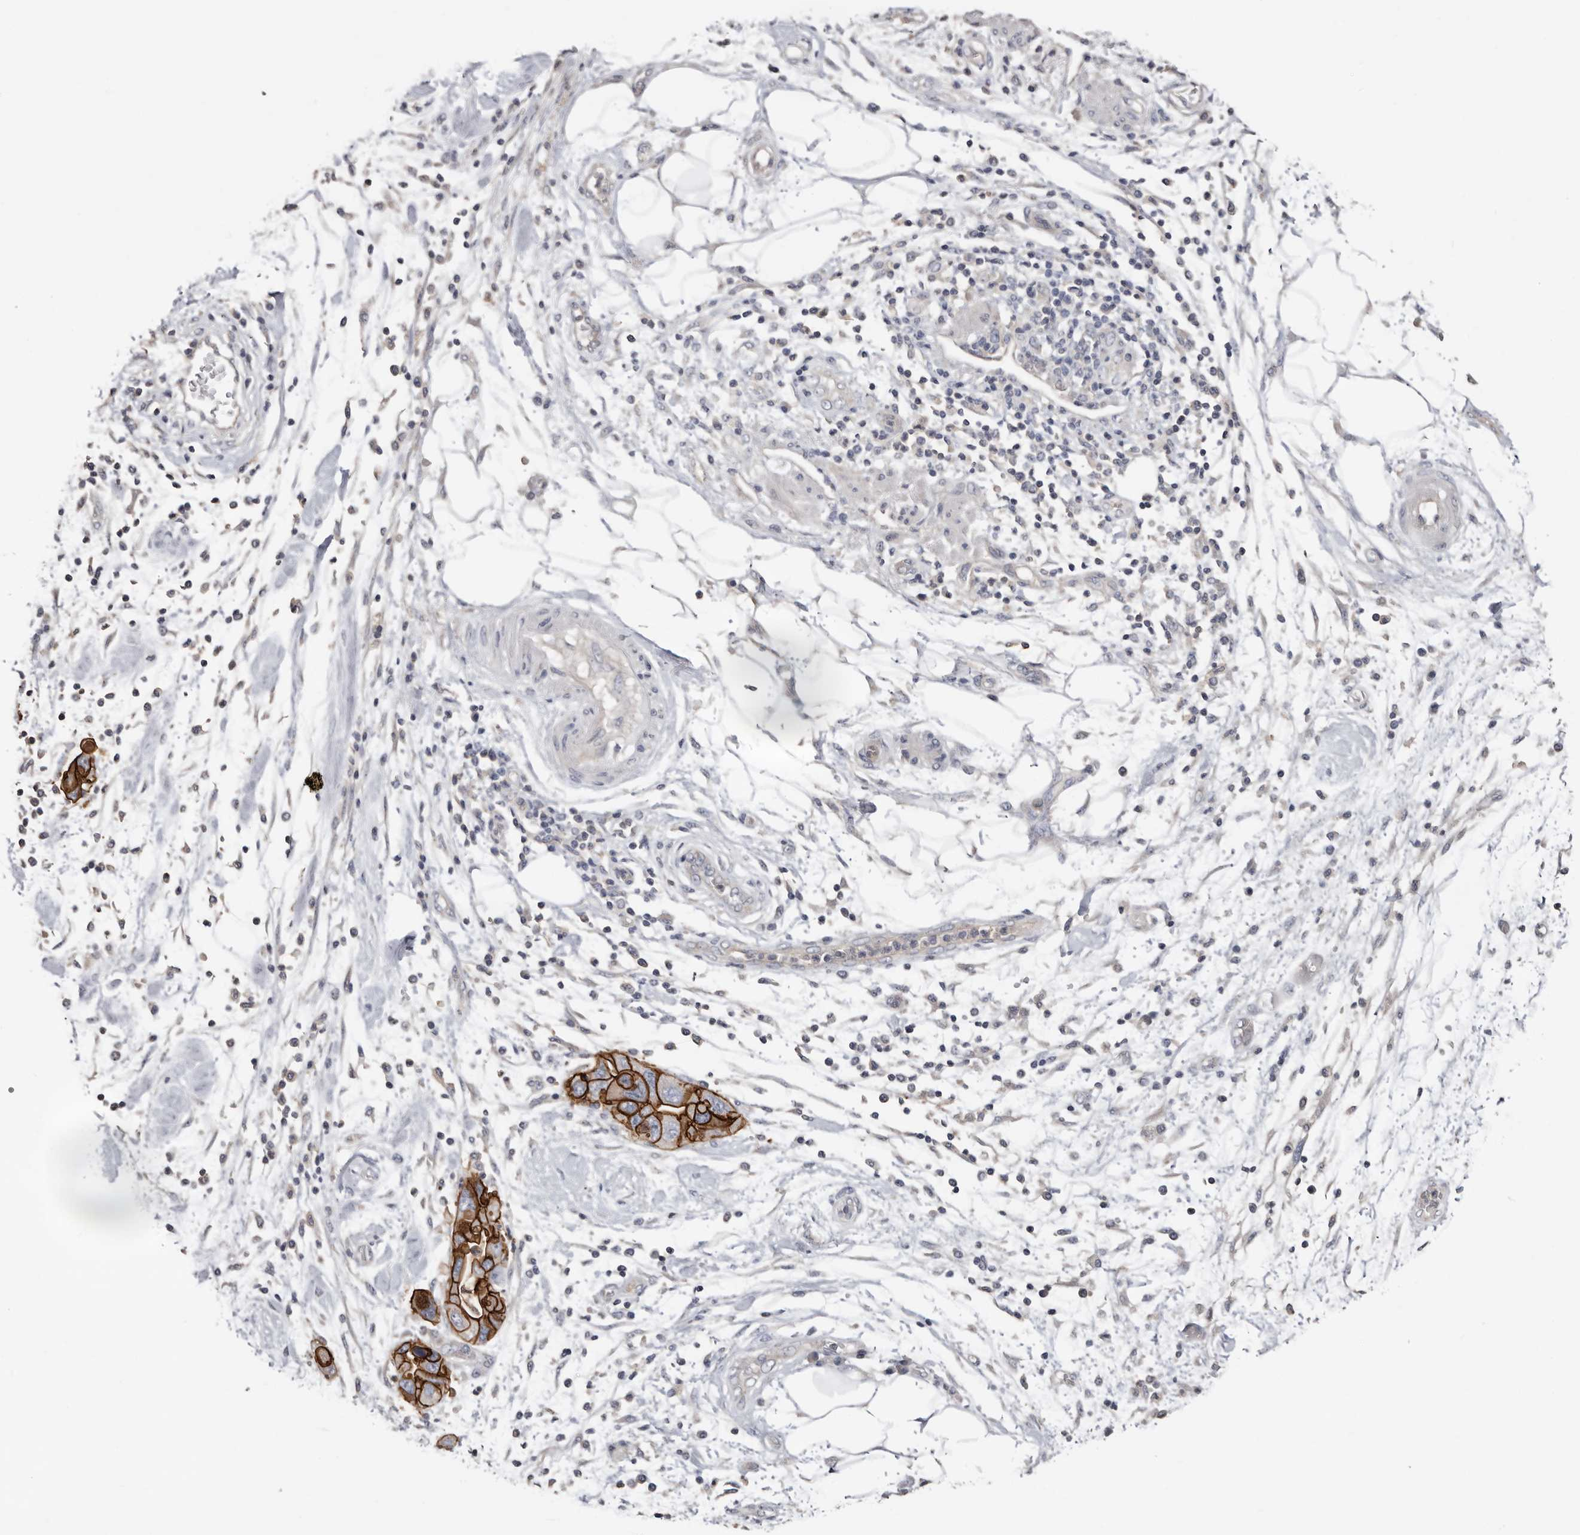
{"staining": {"intensity": "strong", "quantity": "25%-75%", "location": "cytoplasmic/membranous"}, "tissue": "pancreatic cancer", "cell_type": "Tumor cells", "image_type": "cancer", "snomed": [{"axis": "morphology", "description": "Normal tissue, NOS"}, {"axis": "morphology", "description": "Adenocarcinoma, NOS"}, {"axis": "topography", "description": "Pancreas"}], "caption": "This is an image of immunohistochemistry staining of adenocarcinoma (pancreatic), which shows strong expression in the cytoplasmic/membranous of tumor cells.", "gene": "S100A14", "patient": {"sex": "female", "age": 71}}